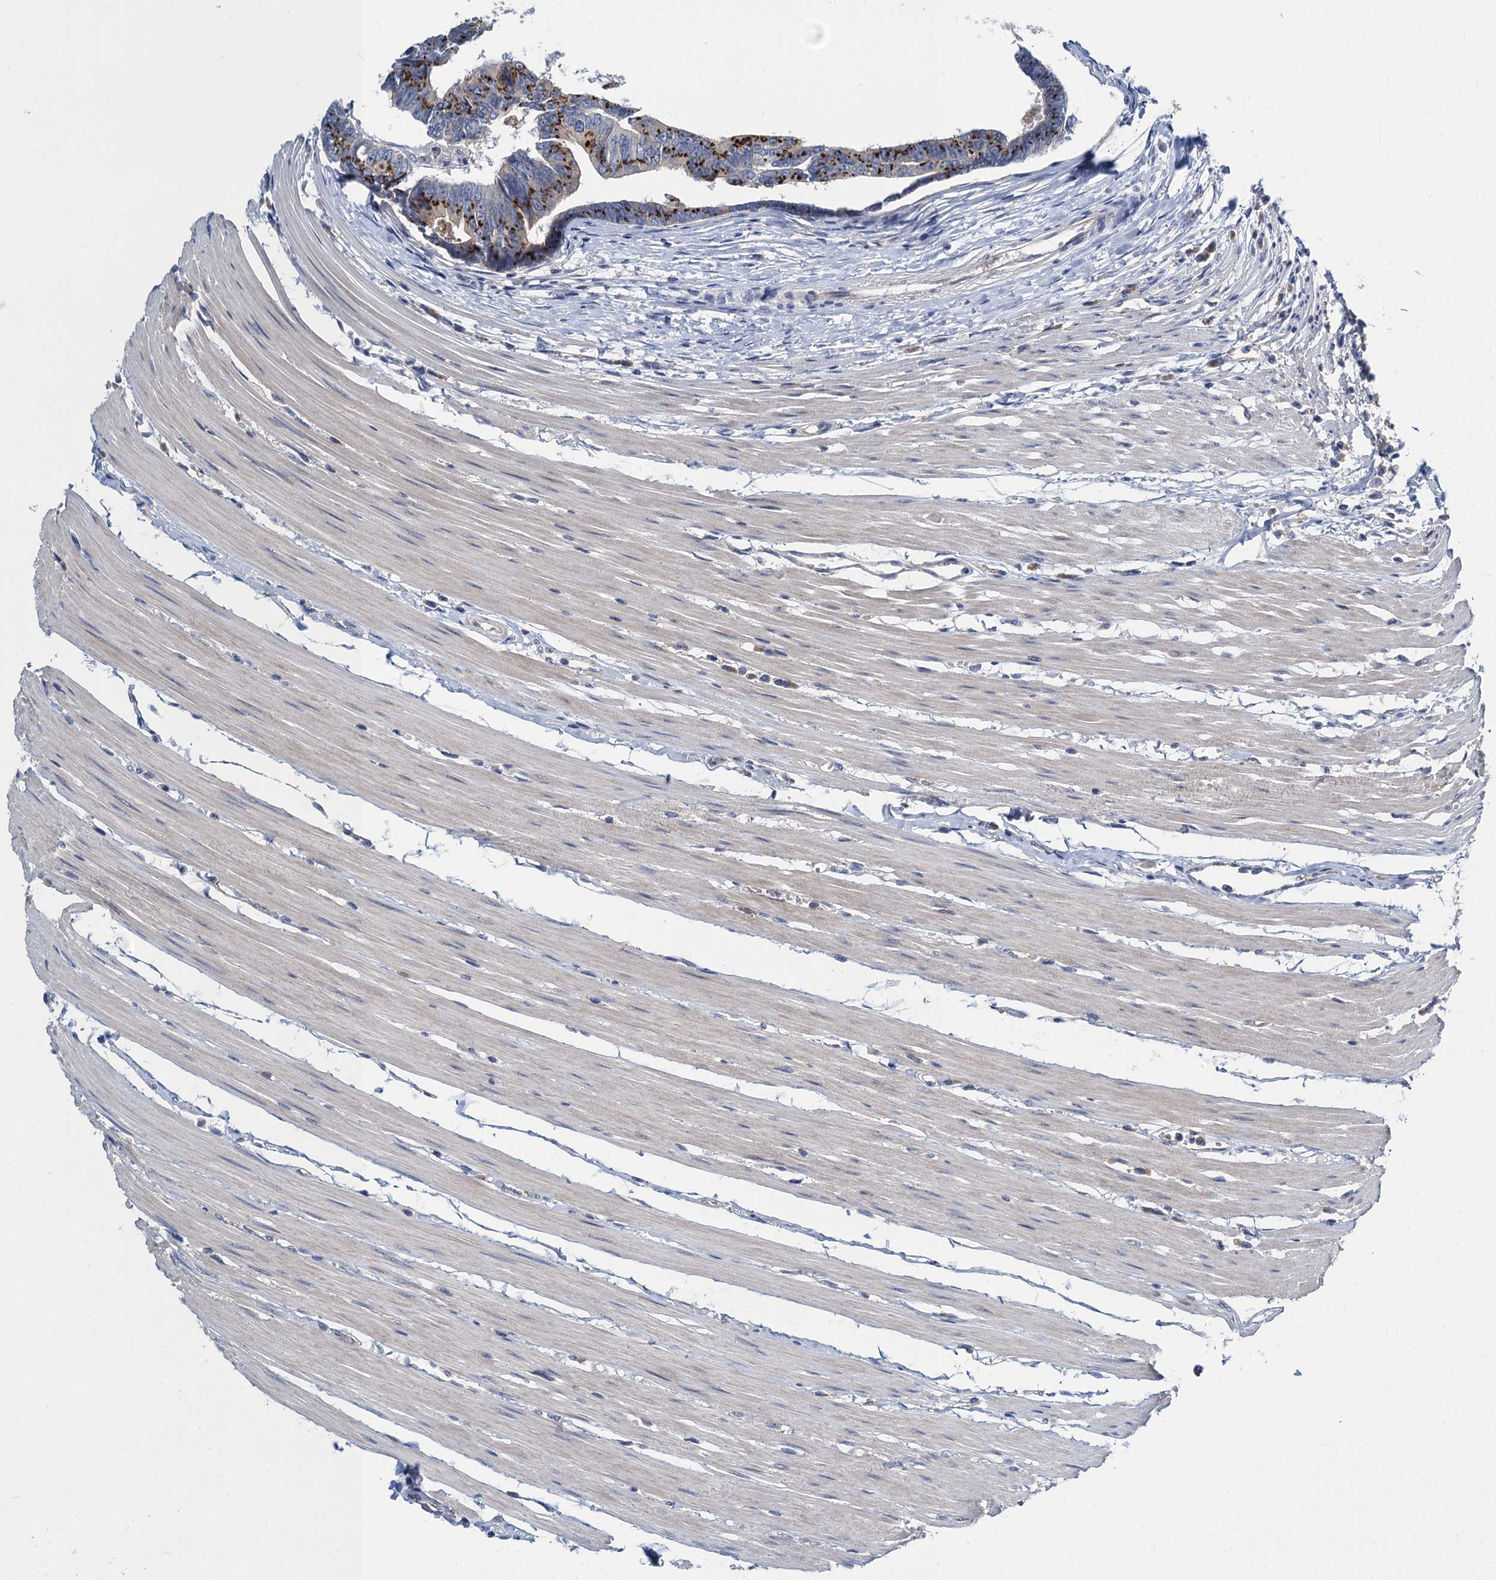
{"staining": {"intensity": "strong", "quantity": ">75%", "location": "cytoplasmic/membranous"}, "tissue": "colorectal cancer", "cell_type": "Tumor cells", "image_type": "cancer", "snomed": [{"axis": "morphology", "description": "Adenocarcinoma, NOS"}, {"axis": "topography", "description": "Rectum"}], "caption": "High-power microscopy captured an immunohistochemistry (IHC) histopathology image of adenocarcinoma (colorectal), revealing strong cytoplasmic/membranous staining in approximately >75% of tumor cells. The protein of interest is stained brown, and the nuclei are stained in blue (DAB IHC with brightfield microscopy, high magnification).", "gene": "SNAP29", "patient": {"sex": "female", "age": 65}}